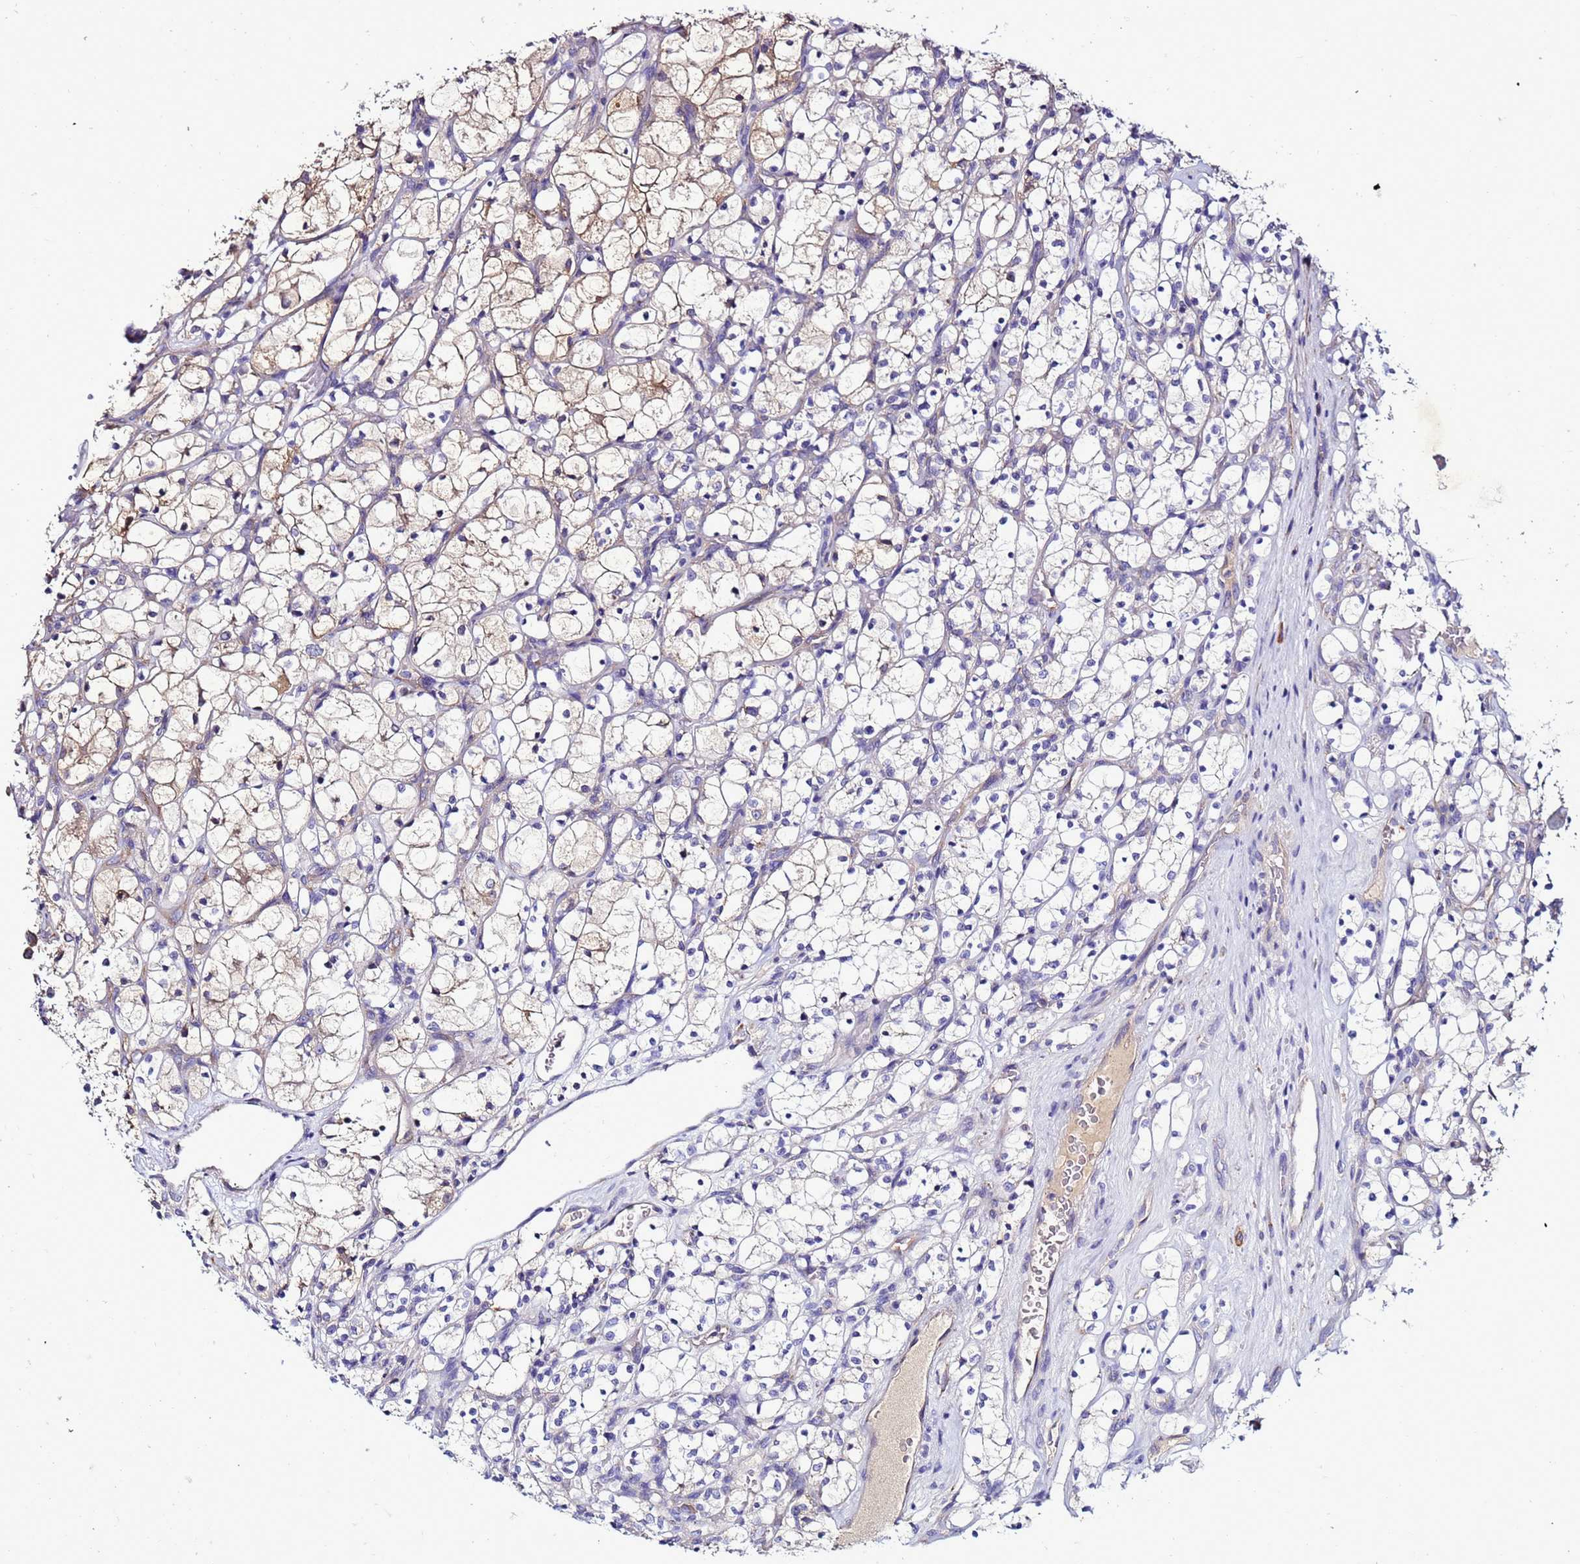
{"staining": {"intensity": "weak", "quantity": "<25%", "location": "cytoplasmic/membranous"}, "tissue": "renal cancer", "cell_type": "Tumor cells", "image_type": "cancer", "snomed": [{"axis": "morphology", "description": "Adenocarcinoma, NOS"}, {"axis": "topography", "description": "Kidney"}], "caption": "Renal cancer stained for a protein using immunohistochemistry demonstrates no expression tumor cells.", "gene": "ANTKMT", "patient": {"sex": "female", "age": 69}}